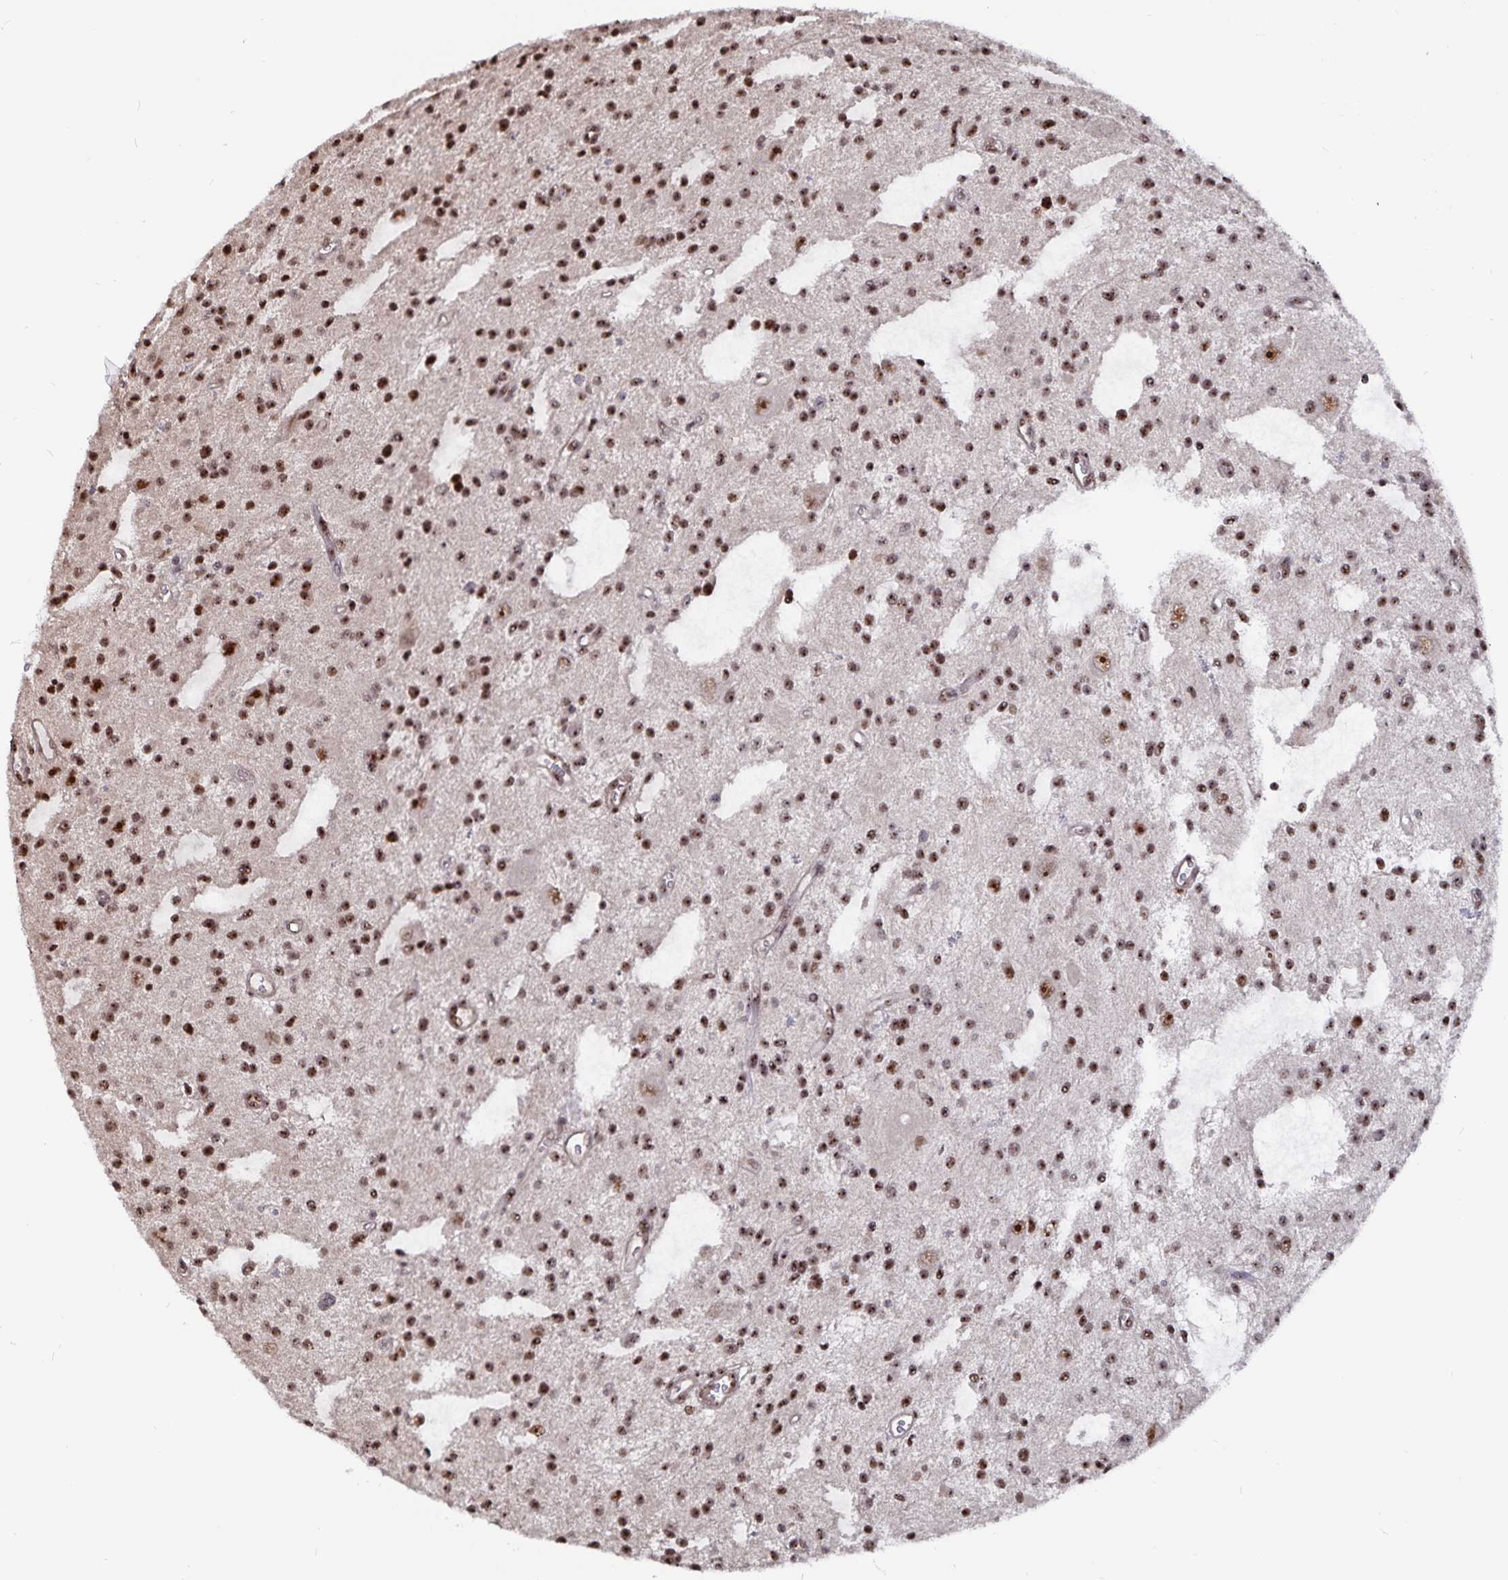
{"staining": {"intensity": "moderate", "quantity": ">75%", "location": "nuclear"}, "tissue": "glioma", "cell_type": "Tumor cells", "image_type": "cancer", "snomed": [{"axis": "morphology", "description": "Glioma, malignant, Low grade"}, {"axis": "topography", "description": "Brain"}], "caption": "A micrograph of glioma stained for a protein reveals moderate nuclear brown staining in tumor cells.", "gene": "LAS1L", "patient": {"sex": "male", "age": 43}}